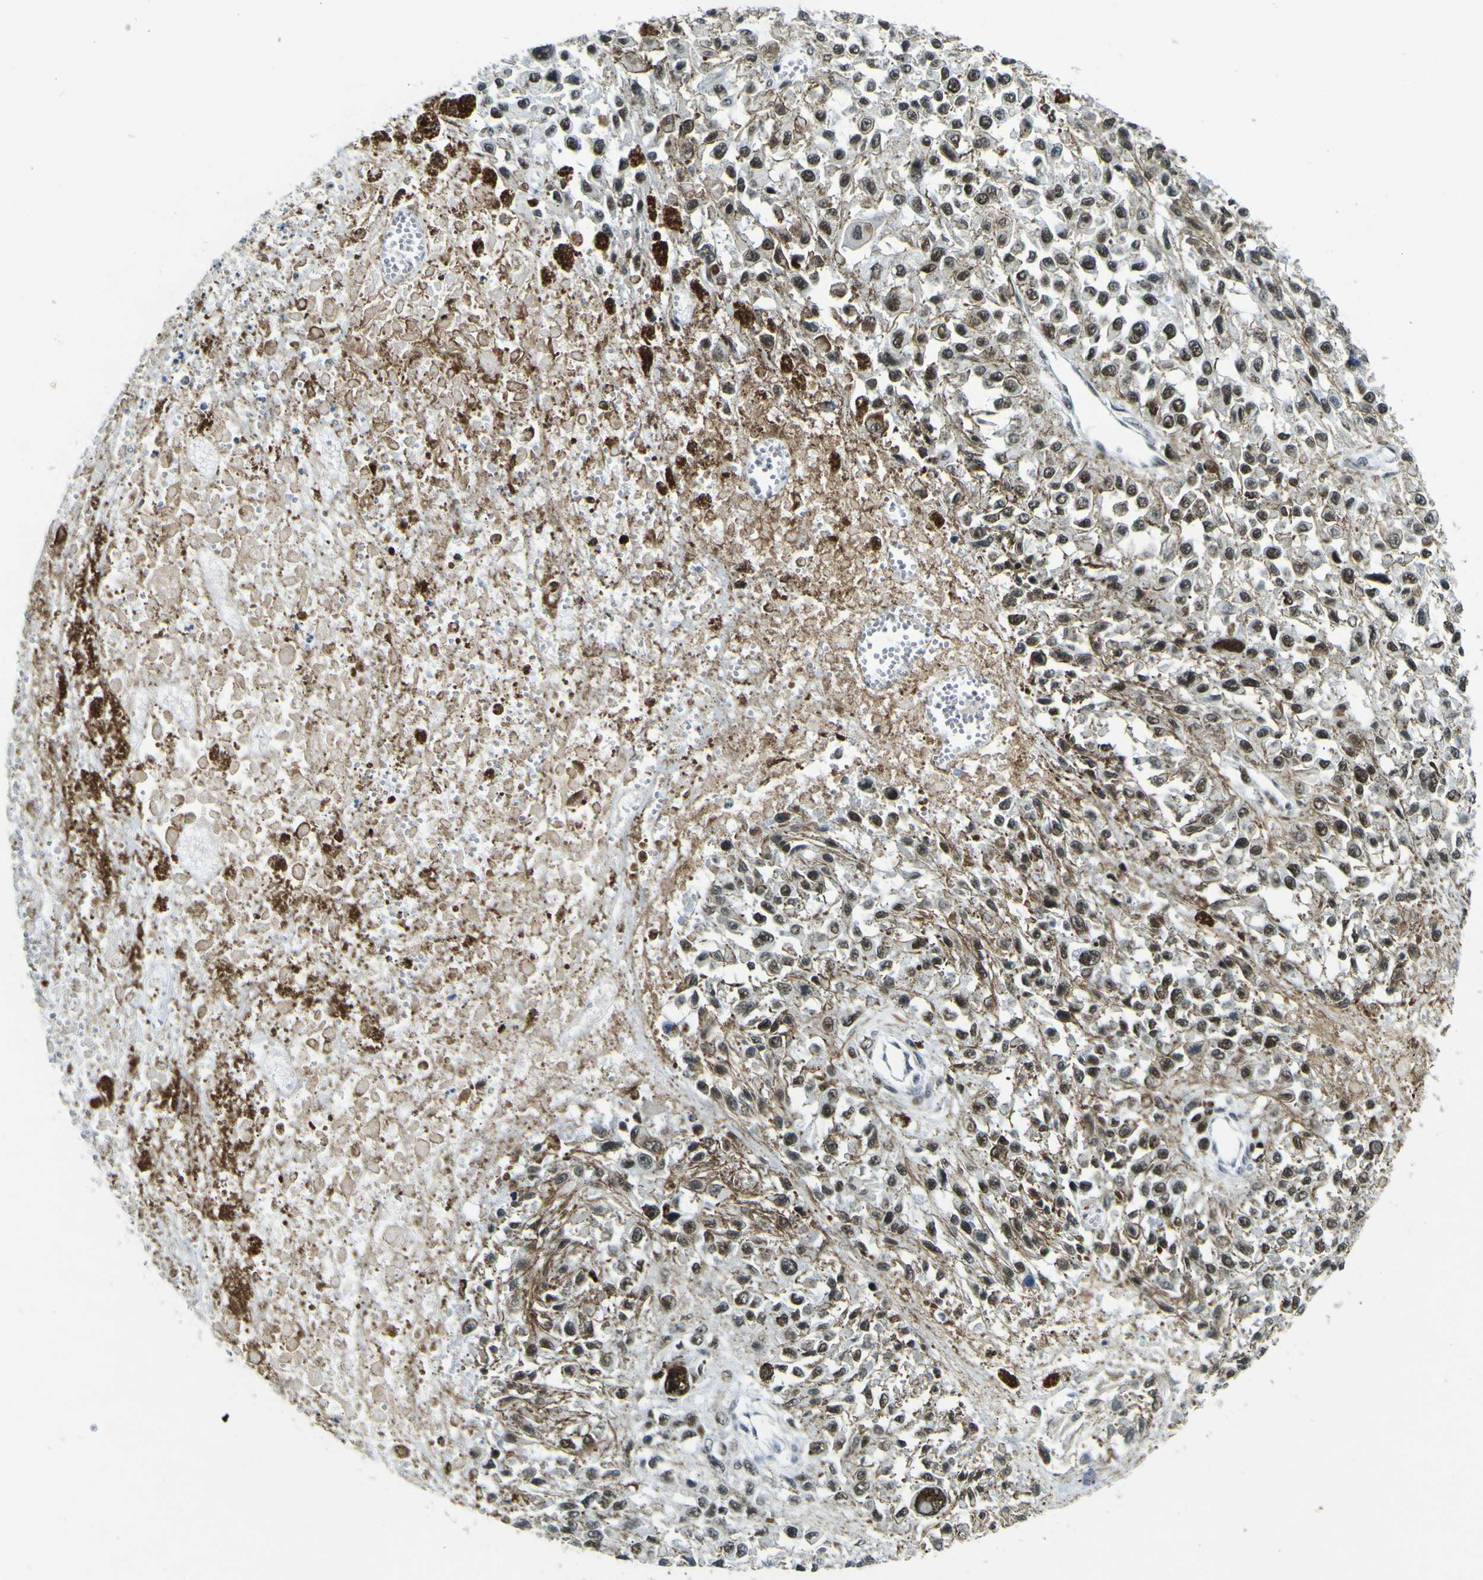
{"staining": {"intensity": "moderate", "quantity": "25%-75%", "location": "nuclear"}, "tissue": "melanoma", "cell_type": "Tumor cells", "image_type": "cancer", "snomed": [{"axis": "morphology", "description": "Malignant melanoma, Metastatic site"}, {"axis": "topography", "description": "Lymph node"}], "caption": "Immunohistochemical staining of melanoma shows medium levels of moderate nuclear protein expression in about 25%-75% of tumor cells.", "gene": "CEBPG", "patient": {"sex": "male", "age": 59}}